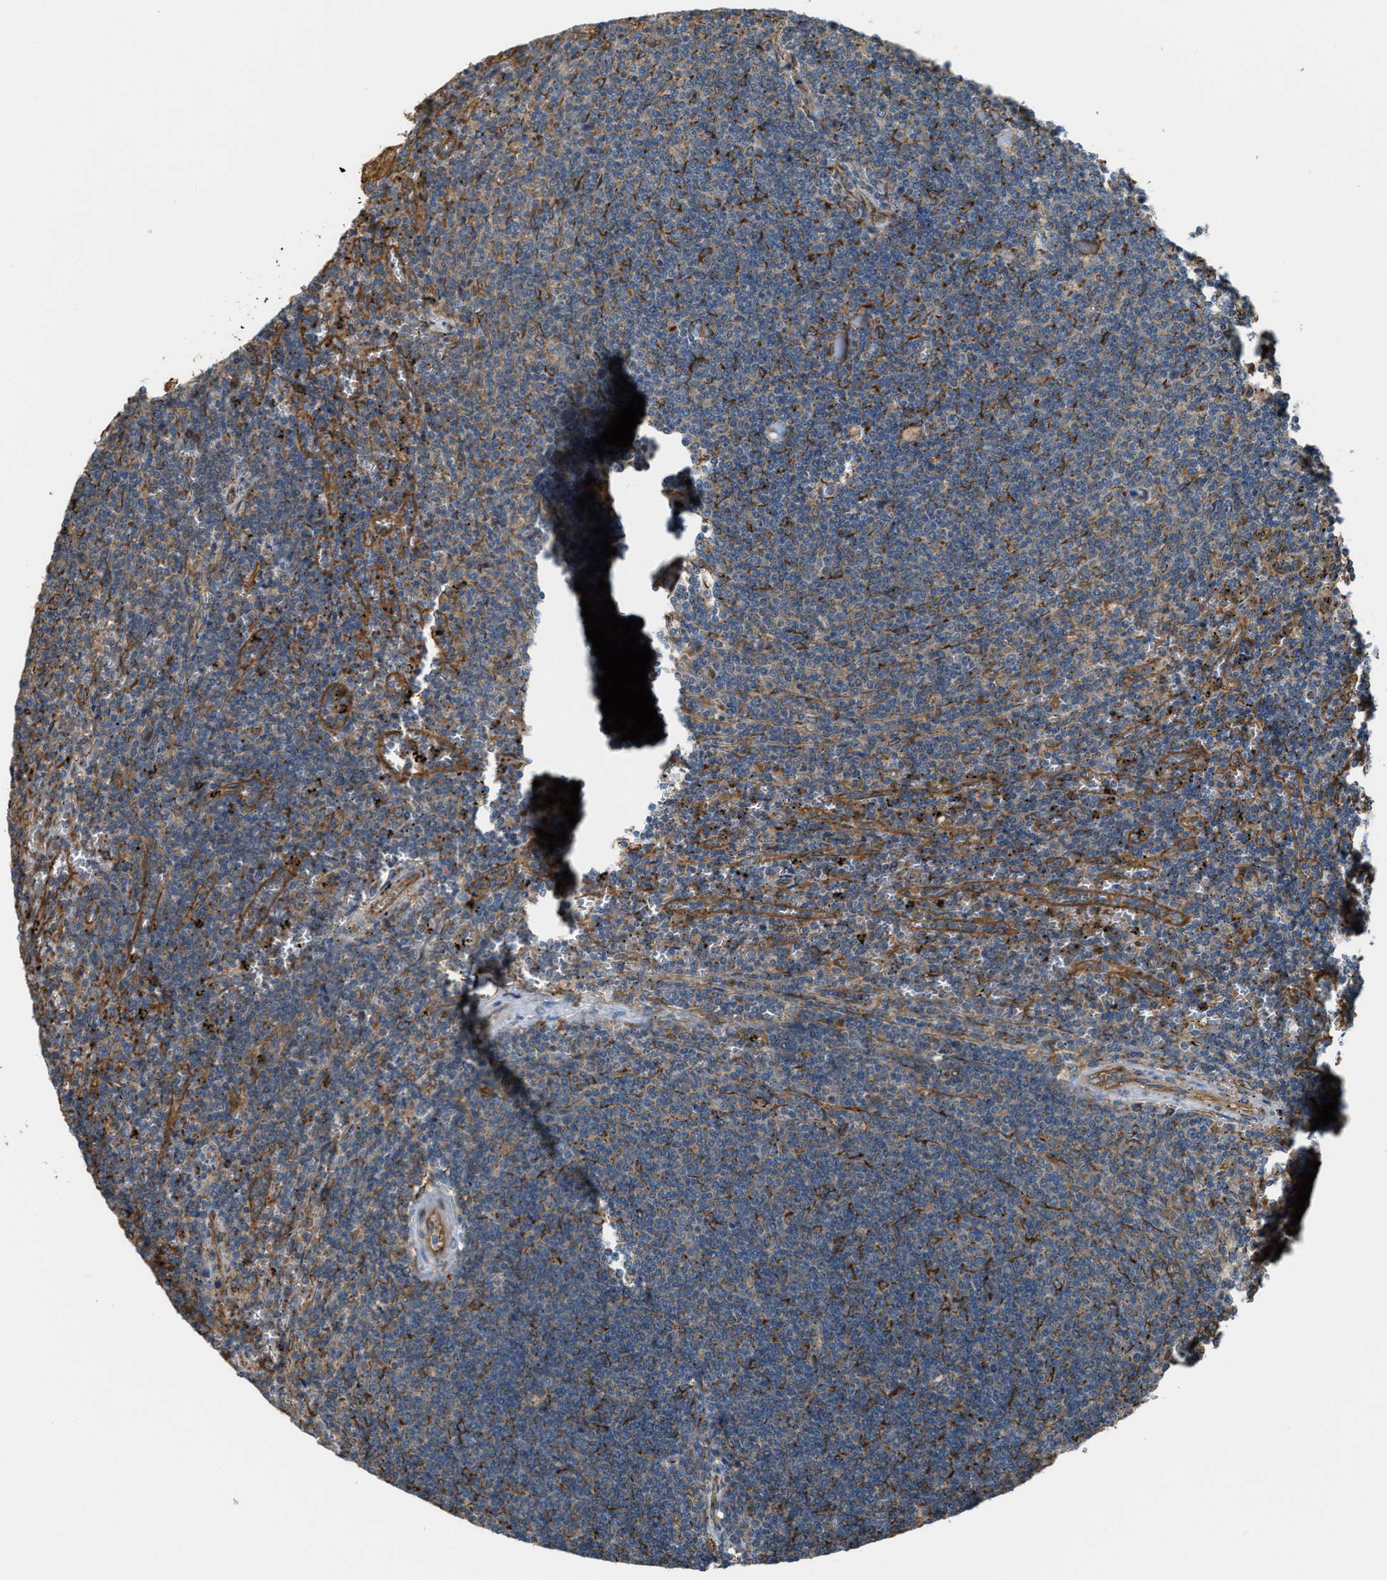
{"staining": {"intensity": "moderate", "quantity": ">75%", "location": "cytoplasmic/membranous"}, "tissue": "lymphoma", "cell_type": "Tumor cells", "image_type": "cancer", "snomed": [{"axis": "morphology", "description": "Malignant lymphoma, non-Hodgkin's type, Low grade"}, {"axis": "topography", "description": "Spleen"}], "caption": "High-power microscopy captured an immunohistochemistry histopathology image of malignant lymphoma, non-Hodgkin's type (low-grade), revealing moderate cytoplasmic/membranous positivity in approximately >75% of tumor cells.", "gene": "TRPC1", "patient": {"sex": "female", "age": 50}}